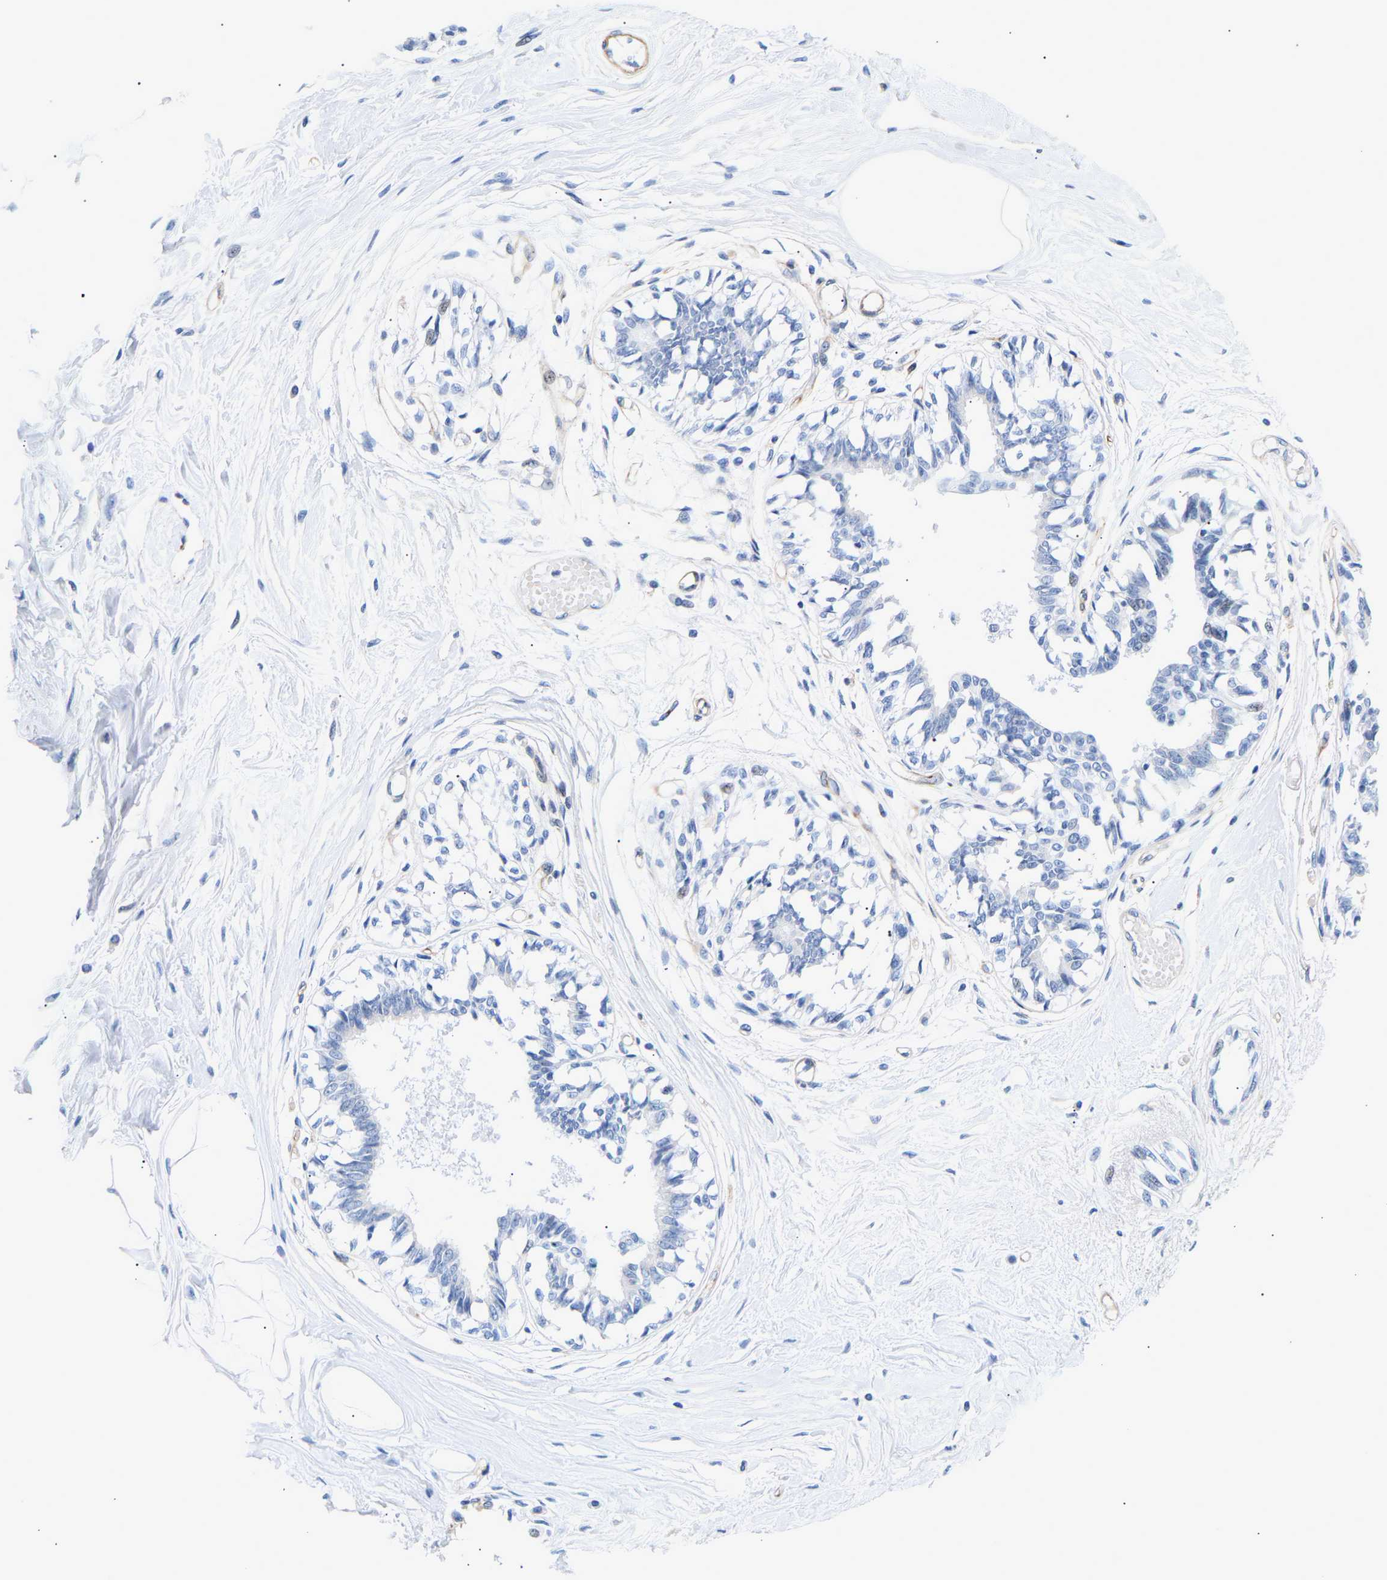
{"staining": {"intensity": "negative", "quantity": "none", "location": "none"}, "tissue": "breast", "cell_type": "Adipocytes", "image_type": "normal", "snomed": [{"axis": "morphology", "description": "Normal tissue, NOS"}, {"axis": "topography", "description": "Breast"}], "caption": "DAB (3,3'-diaminobenzidine) immunohistochemical staining of unremarkable breast demonstrates no significant staining in adipocytes. Nuclei are stained in blue.", "gene": "IGFBP7", "patient": {"sex": "female", "age": 45}}